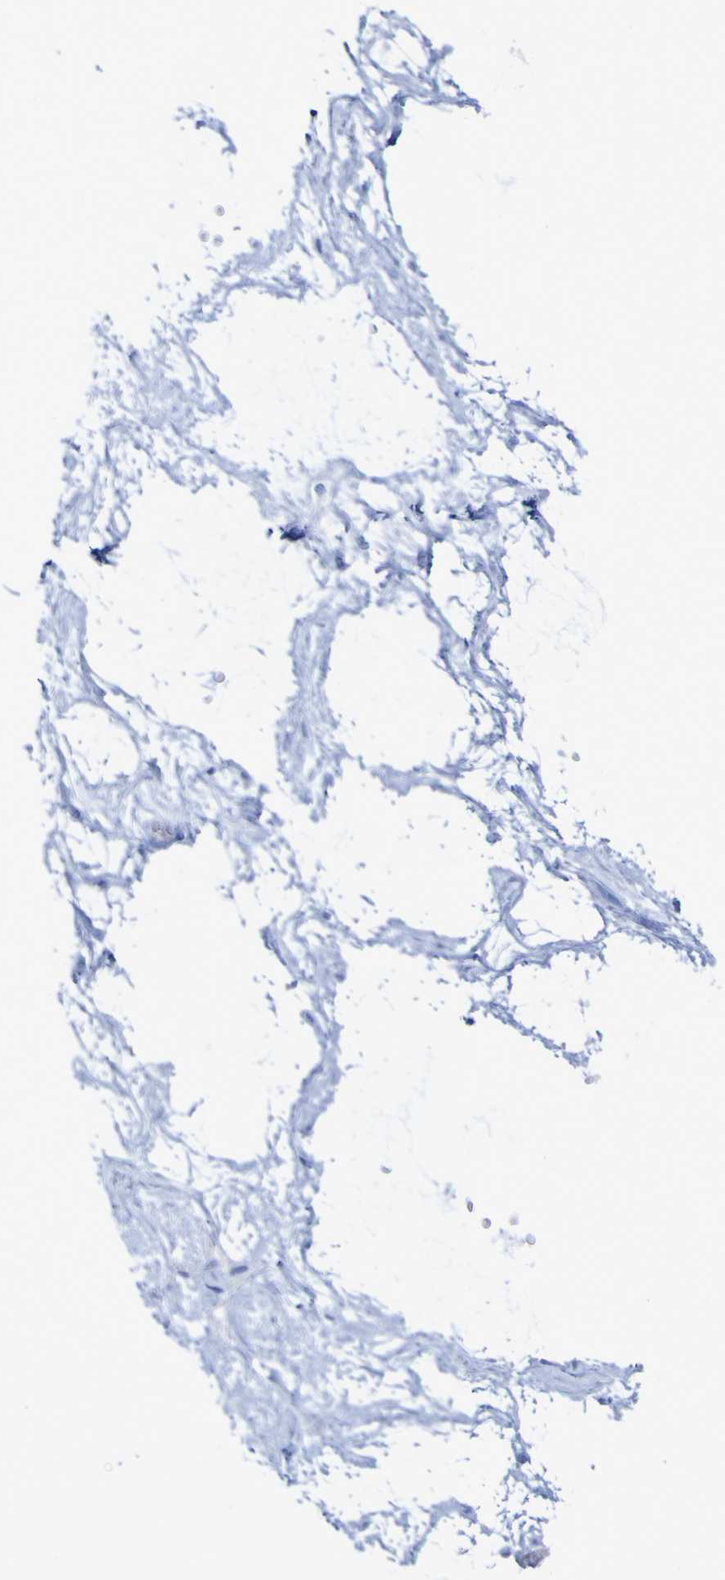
{"staining": {"intensity": "negative", "quantity": "none", "location": "none"}, "tissue": "nasopharynx", "cell_type": "Respiratory epithelial cells", "image_type": "normal", "snomed": [{"axis": "morphology", "description": "Normal tissue, NOS"}, {"axis": "morphology", "description": "Inflammation, NOS"}, {"axis": "topography", "description": "Nasopharynx"}], "caption": "The micrograph shows no significant positivity in respiratory epithelial cells of nasopharynx. (DAB (3,3'-diaminobenzidine) IHC, high magnification).", "gene": "DPEP1", "patient": {"sex": "male", "age": 48}}